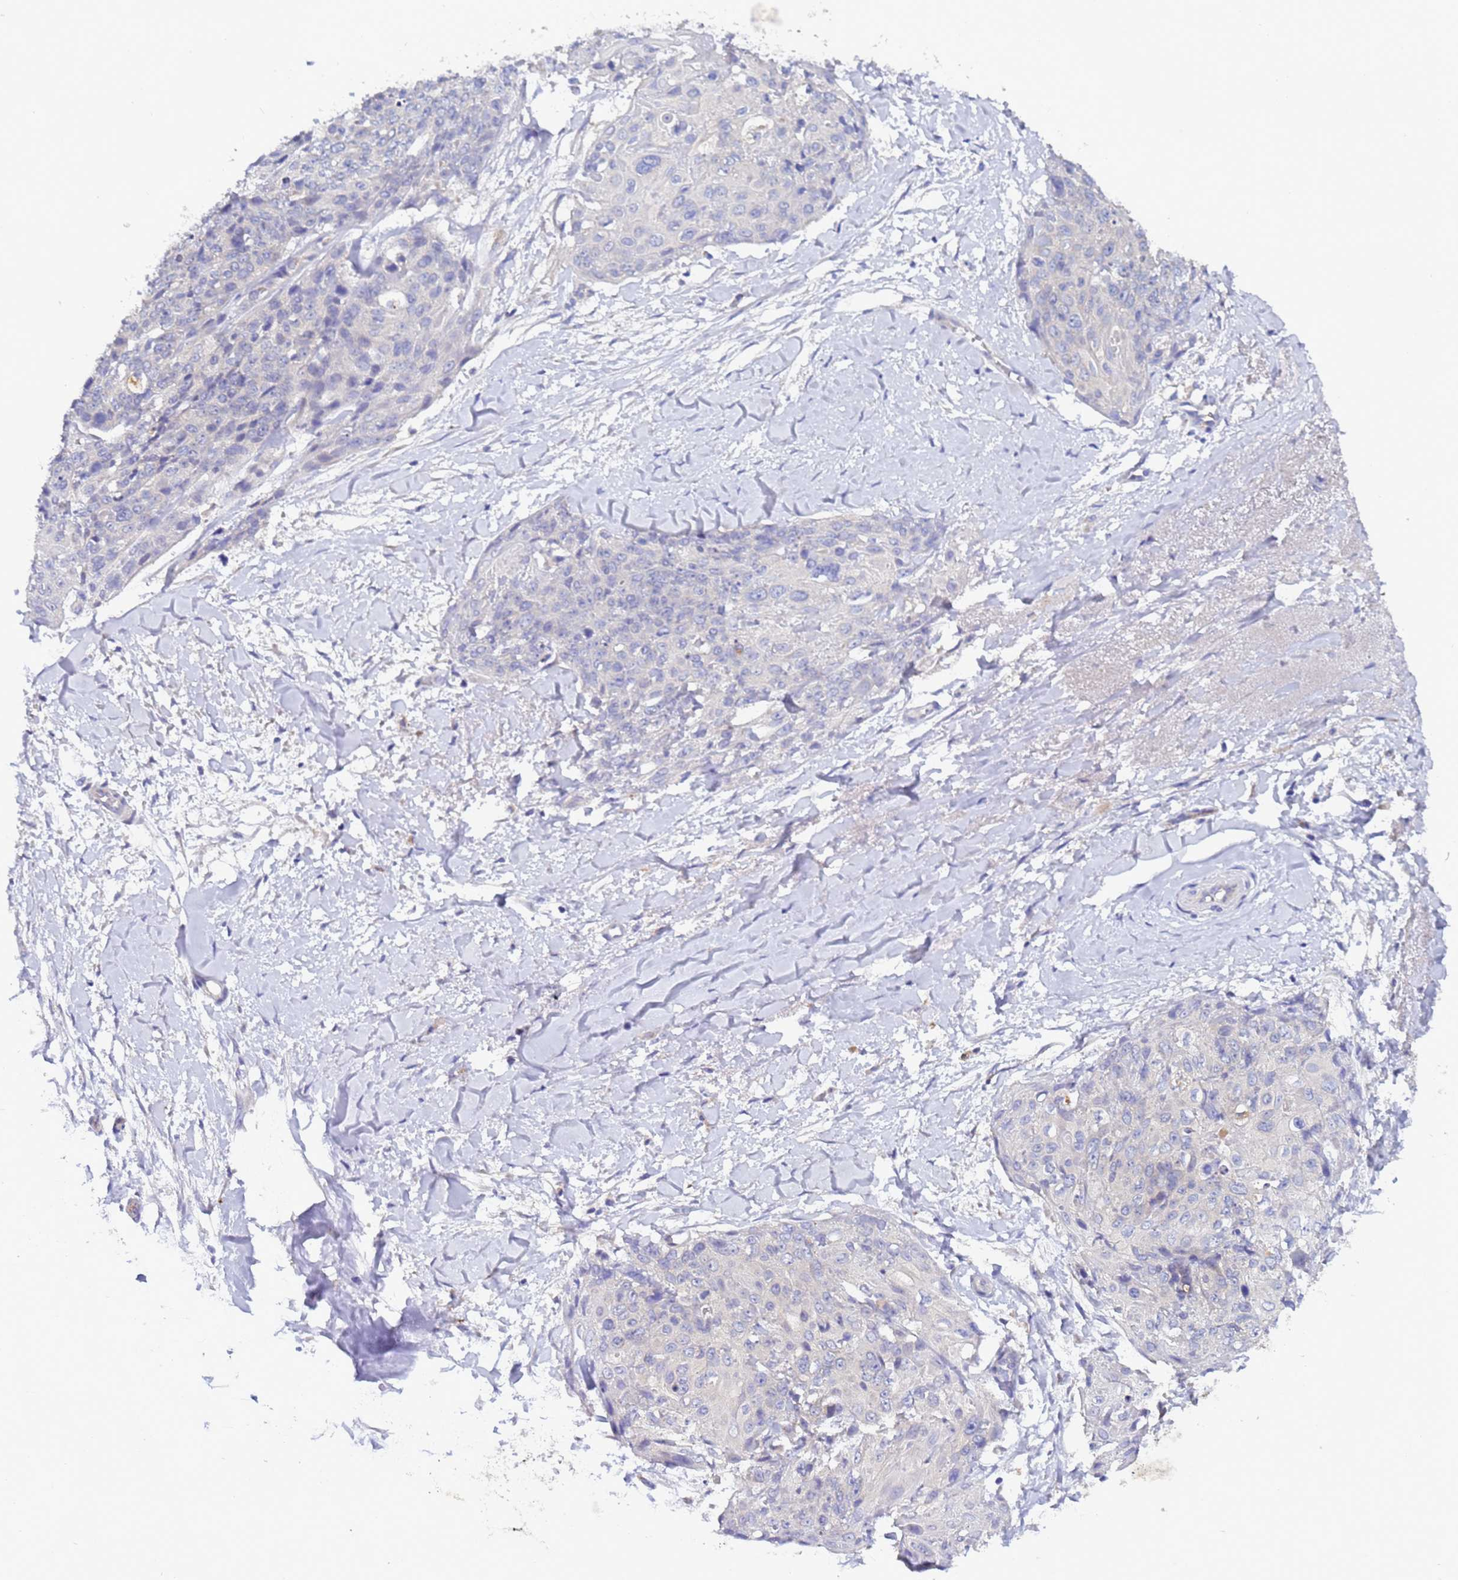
{"staining": {"intensity": "negative", "quantity": "none", "location": "none"}, "tissue": "skin cancer", "cell_type": "Tumor cells", "image_type": "cancer", "snomed": [{"axis": "morphology", "description": "Squamous cell carcinoma, NOS"}, {"axis": "topography", "description": "Skin"}, {"axis": "topography", "description": "Vulva"}], "caption": "DAB (3,3'-diaminobenzidine) immunohistochemical staining of skin cancer demonstrates no significant expression in tumor cells.", "gene": "ZNF248", "patient": {"sex": "female", "age": 85}}